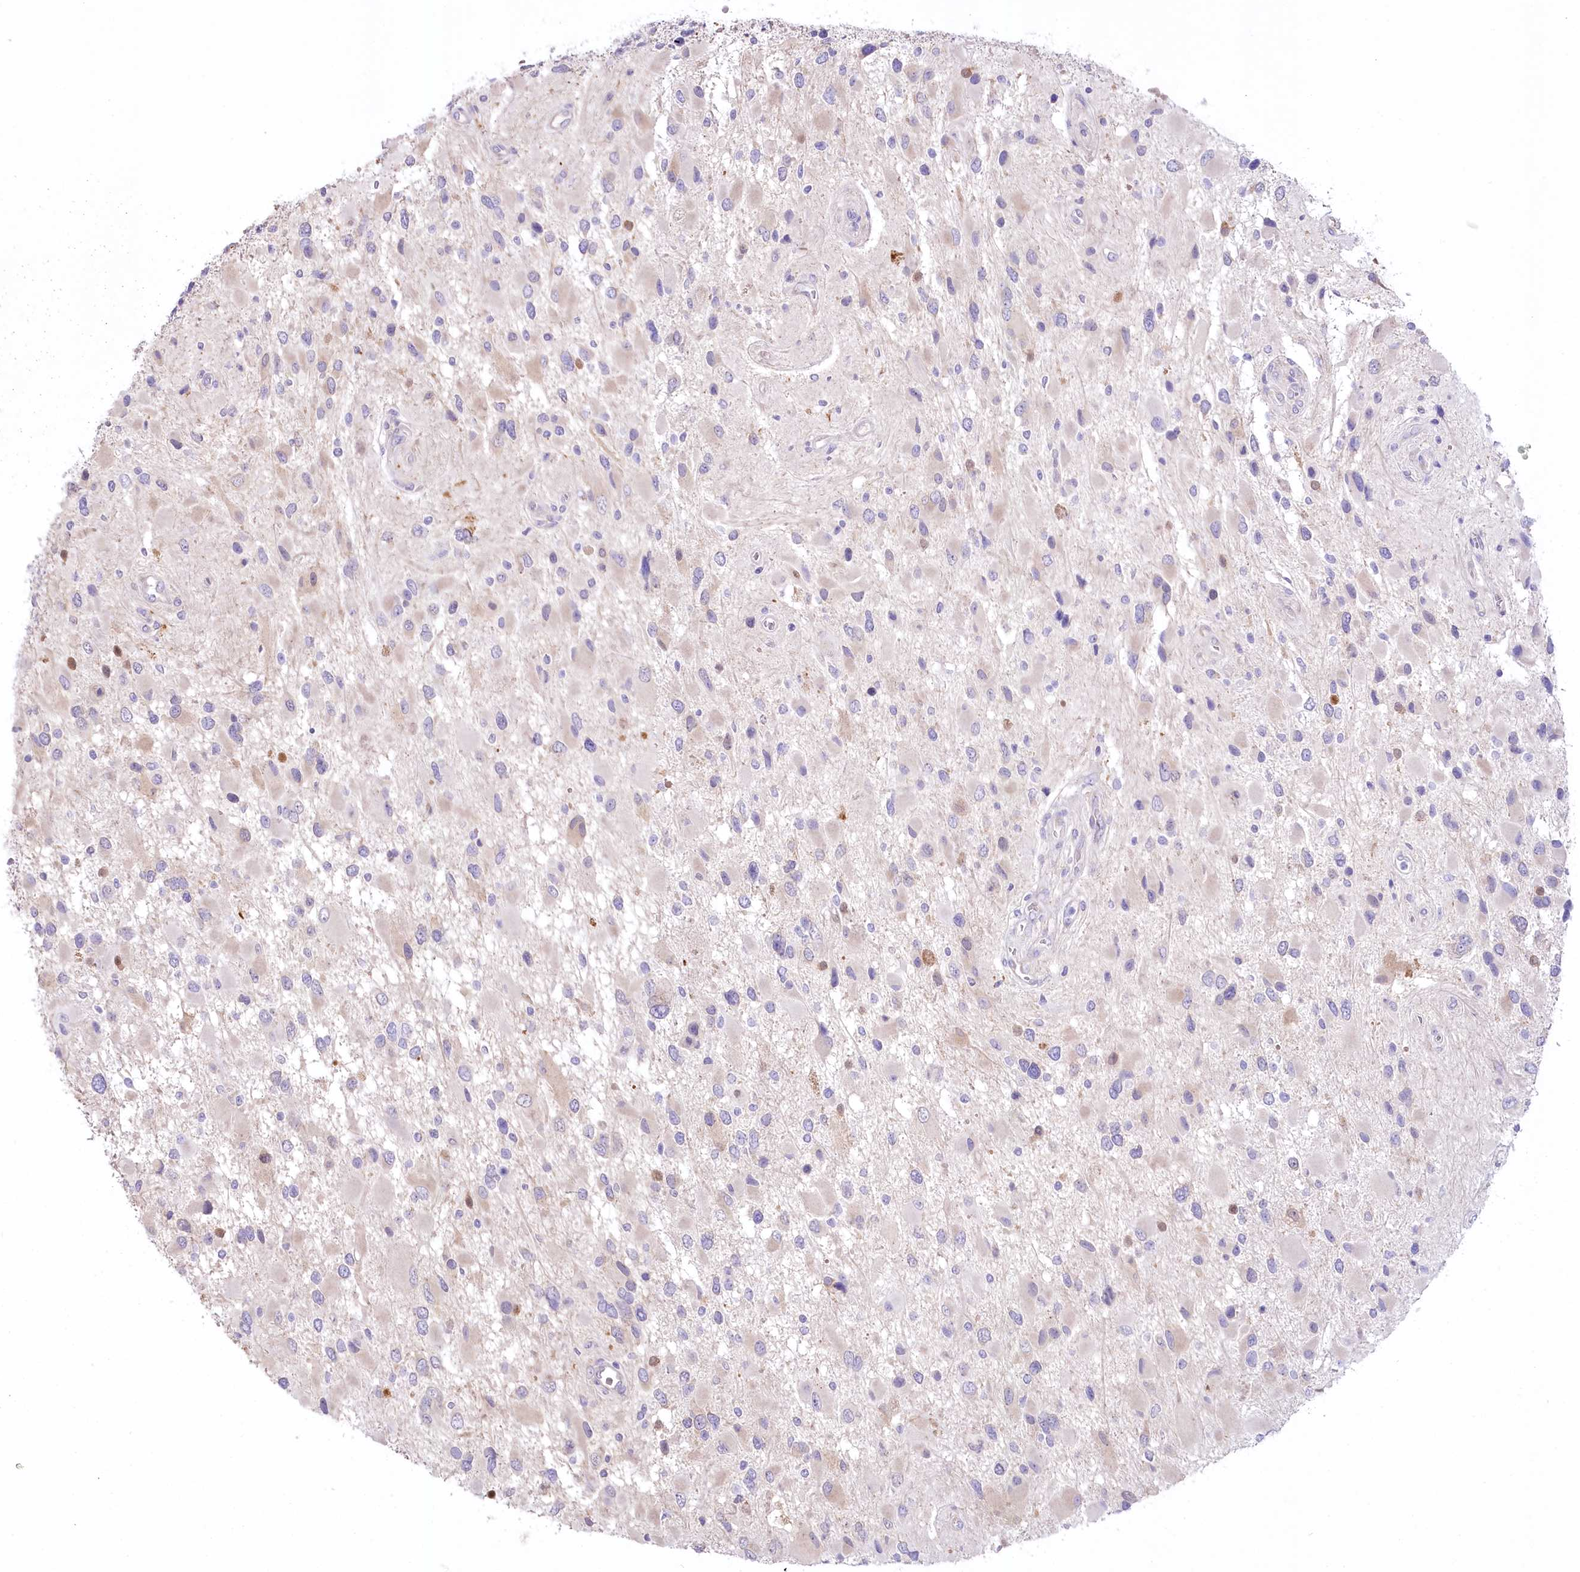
{"staining": {"intensity": "weak", "quantity": "<25%", "location": "cytoplasmic/membranous"}, "tissue": "glioma", "cell_type": "Tumor cells", "image_type": "cancer", "snomed": [{"axis": "morphology", "description": "Glioma, malignant, High grade"}, {"axis": "topography", "description": "Brain"}], "caption": "High power microscopy histopathology image of an immunohistochemistry micrograph of high-grade glioma (malignant), revealing no significant staining in tumor cells.", "gene": "MYOZ1", "patient": {"sex": "male", "age": 53}}